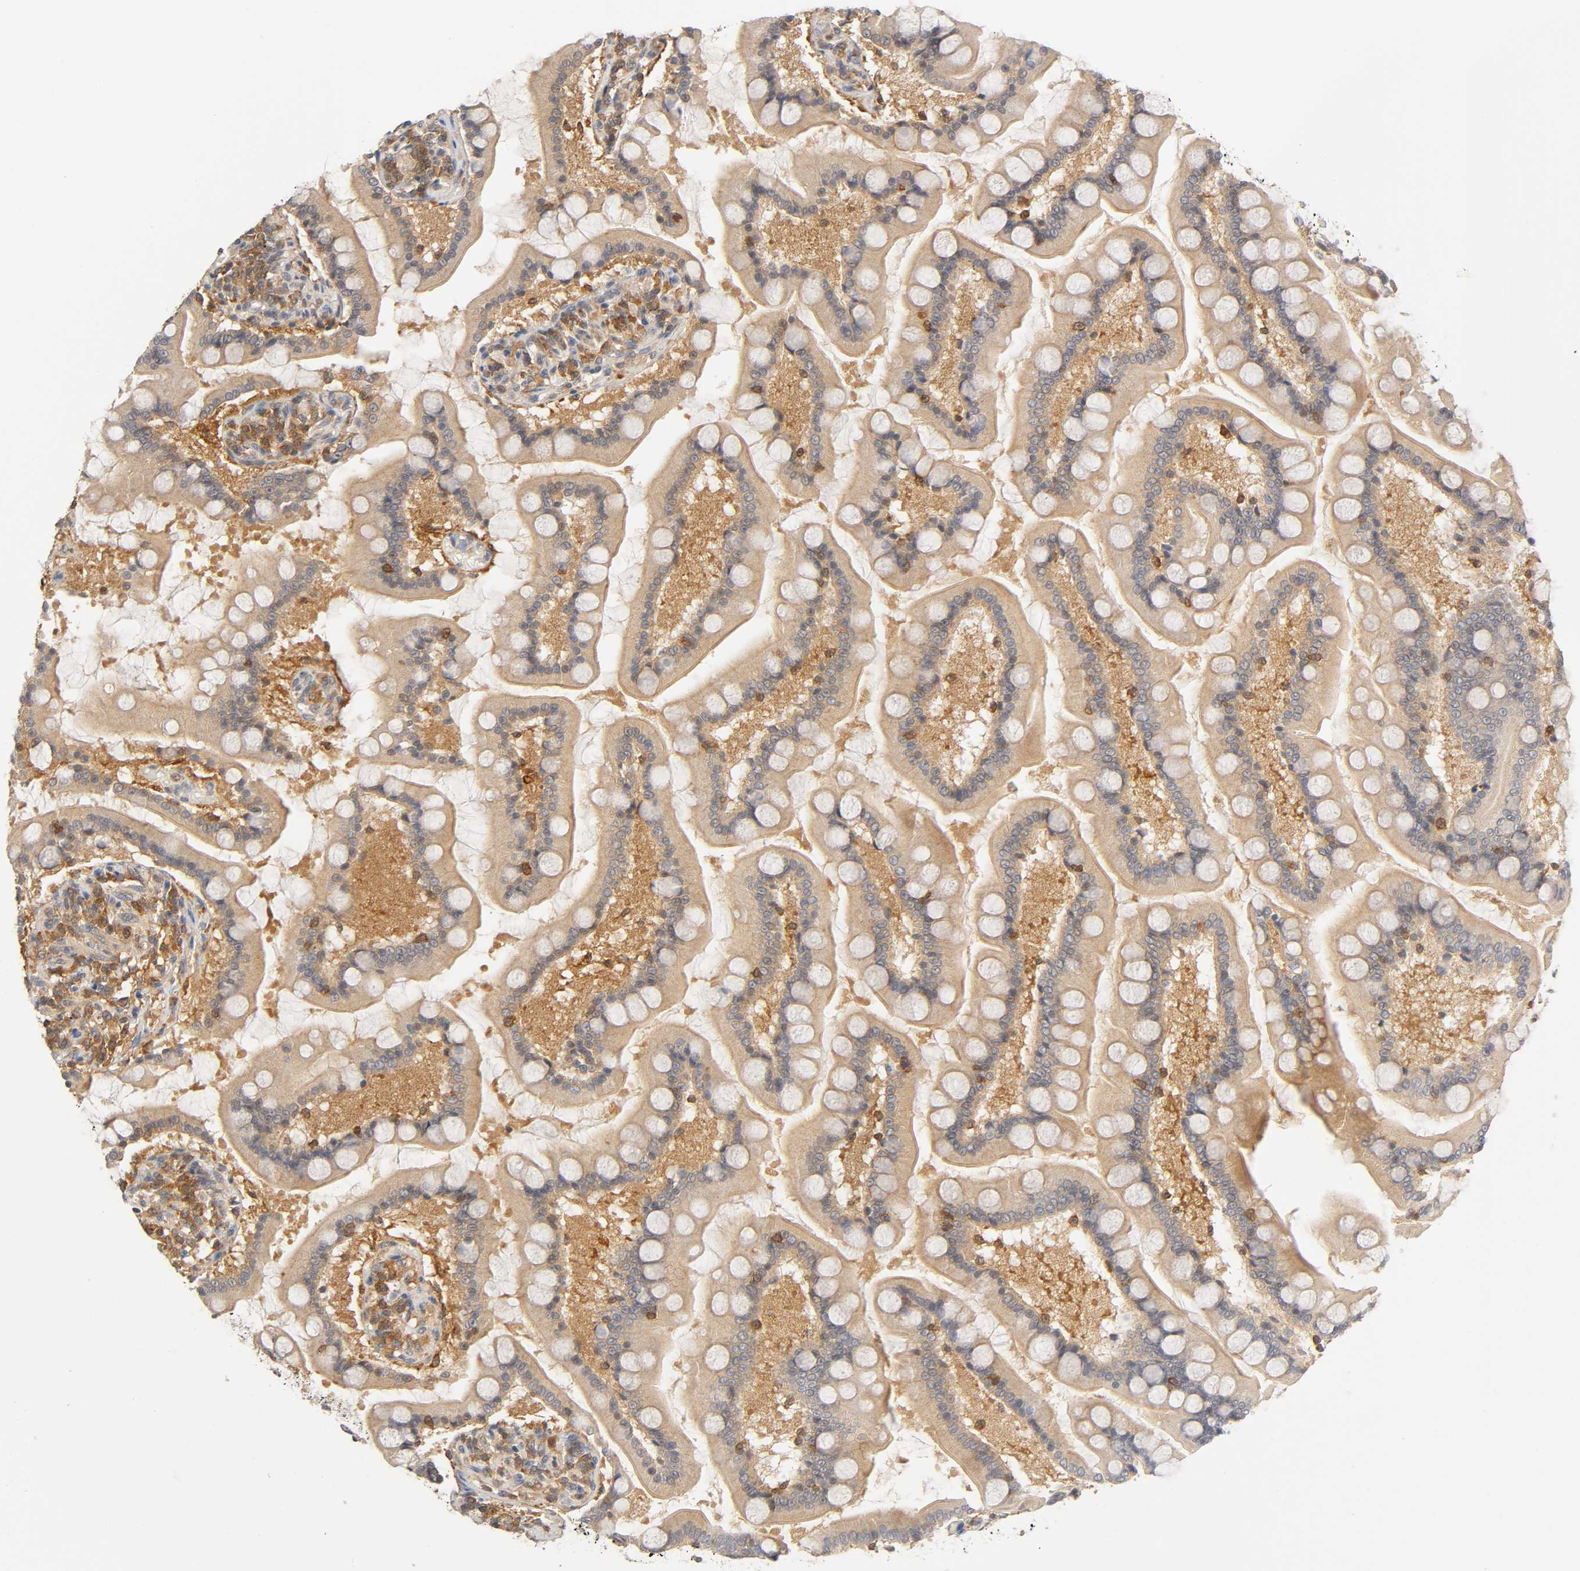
{"staining": {"intensity": "moderate", "quantity": ">75%", "location": "cytoplasmic/membranous"}, "tissue": "small intestine", "cell_type": "Glandular cells", "image_type": "normal", "snomed": [{"axis": "morphology", "description": "Normal tissue, NOS"}, {"axis": "topography", "description": "Small intestine"}], "caption": "About >75% of glandular cells in normal small intestine demonstrate moderate cytoplasmic/membranous protein staining as visualized by brown immunohistochemical staining.", "gene": "ACTR2", "patient": {"sex": "male", "age": 41}}